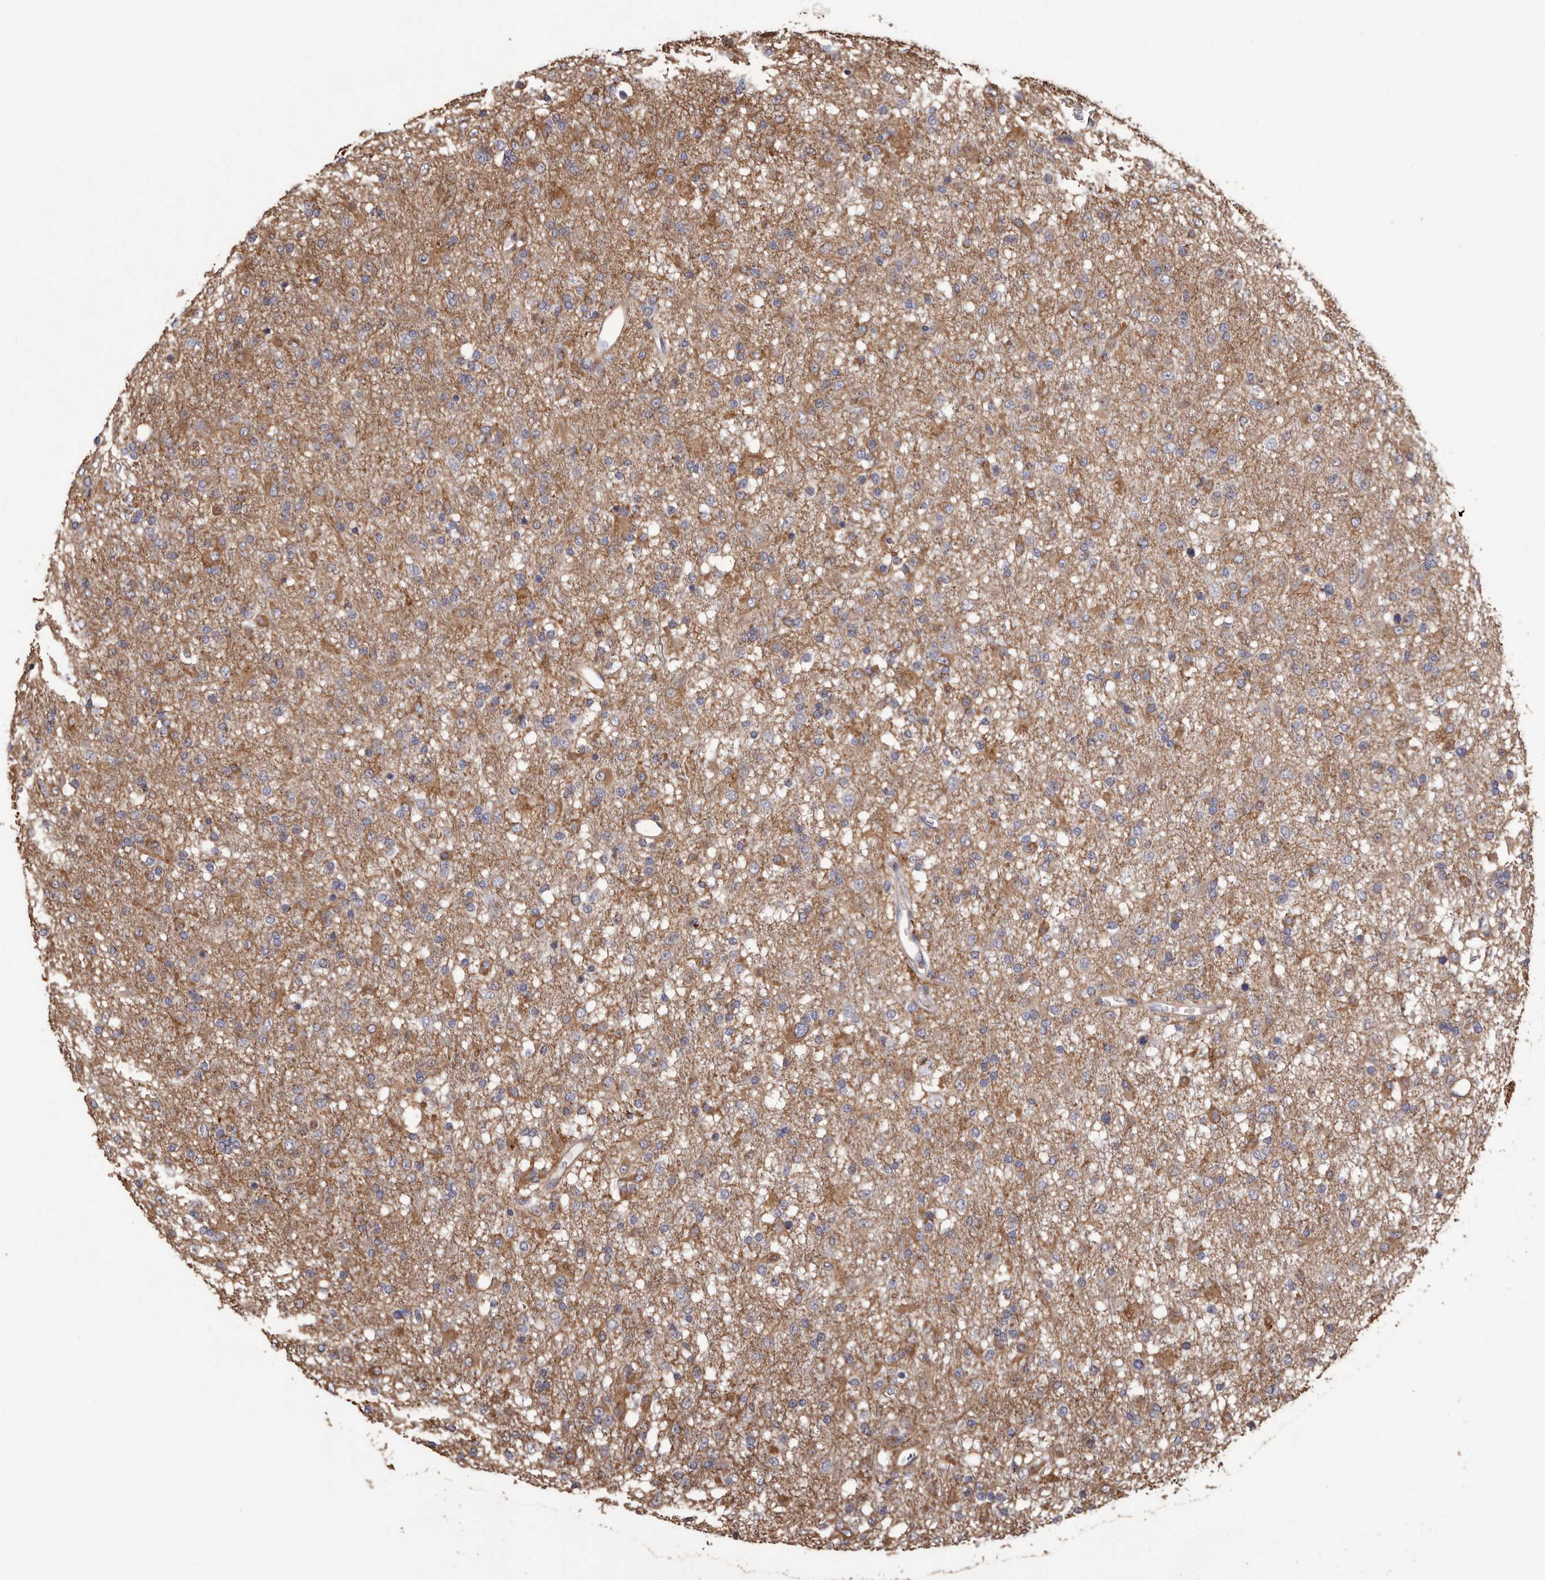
{"staining": {"intensity": "negative", "quantity": "none", "location": "none"}, "tissue": "glioma", "cell_type": "Tumor cells", "image_type": "cancer", "snomed": [{"axis": "morphology", "description": "Glioma, malignant, Low grade"}, {"axis": "topography", "description": "Brain"}], "caption": "Histopathology image shows no significant protein positivity in tumor cells of malignant glioma (low-grade).", "gene": "CEP104", "patient": {"sex": "male", "age": 65}}